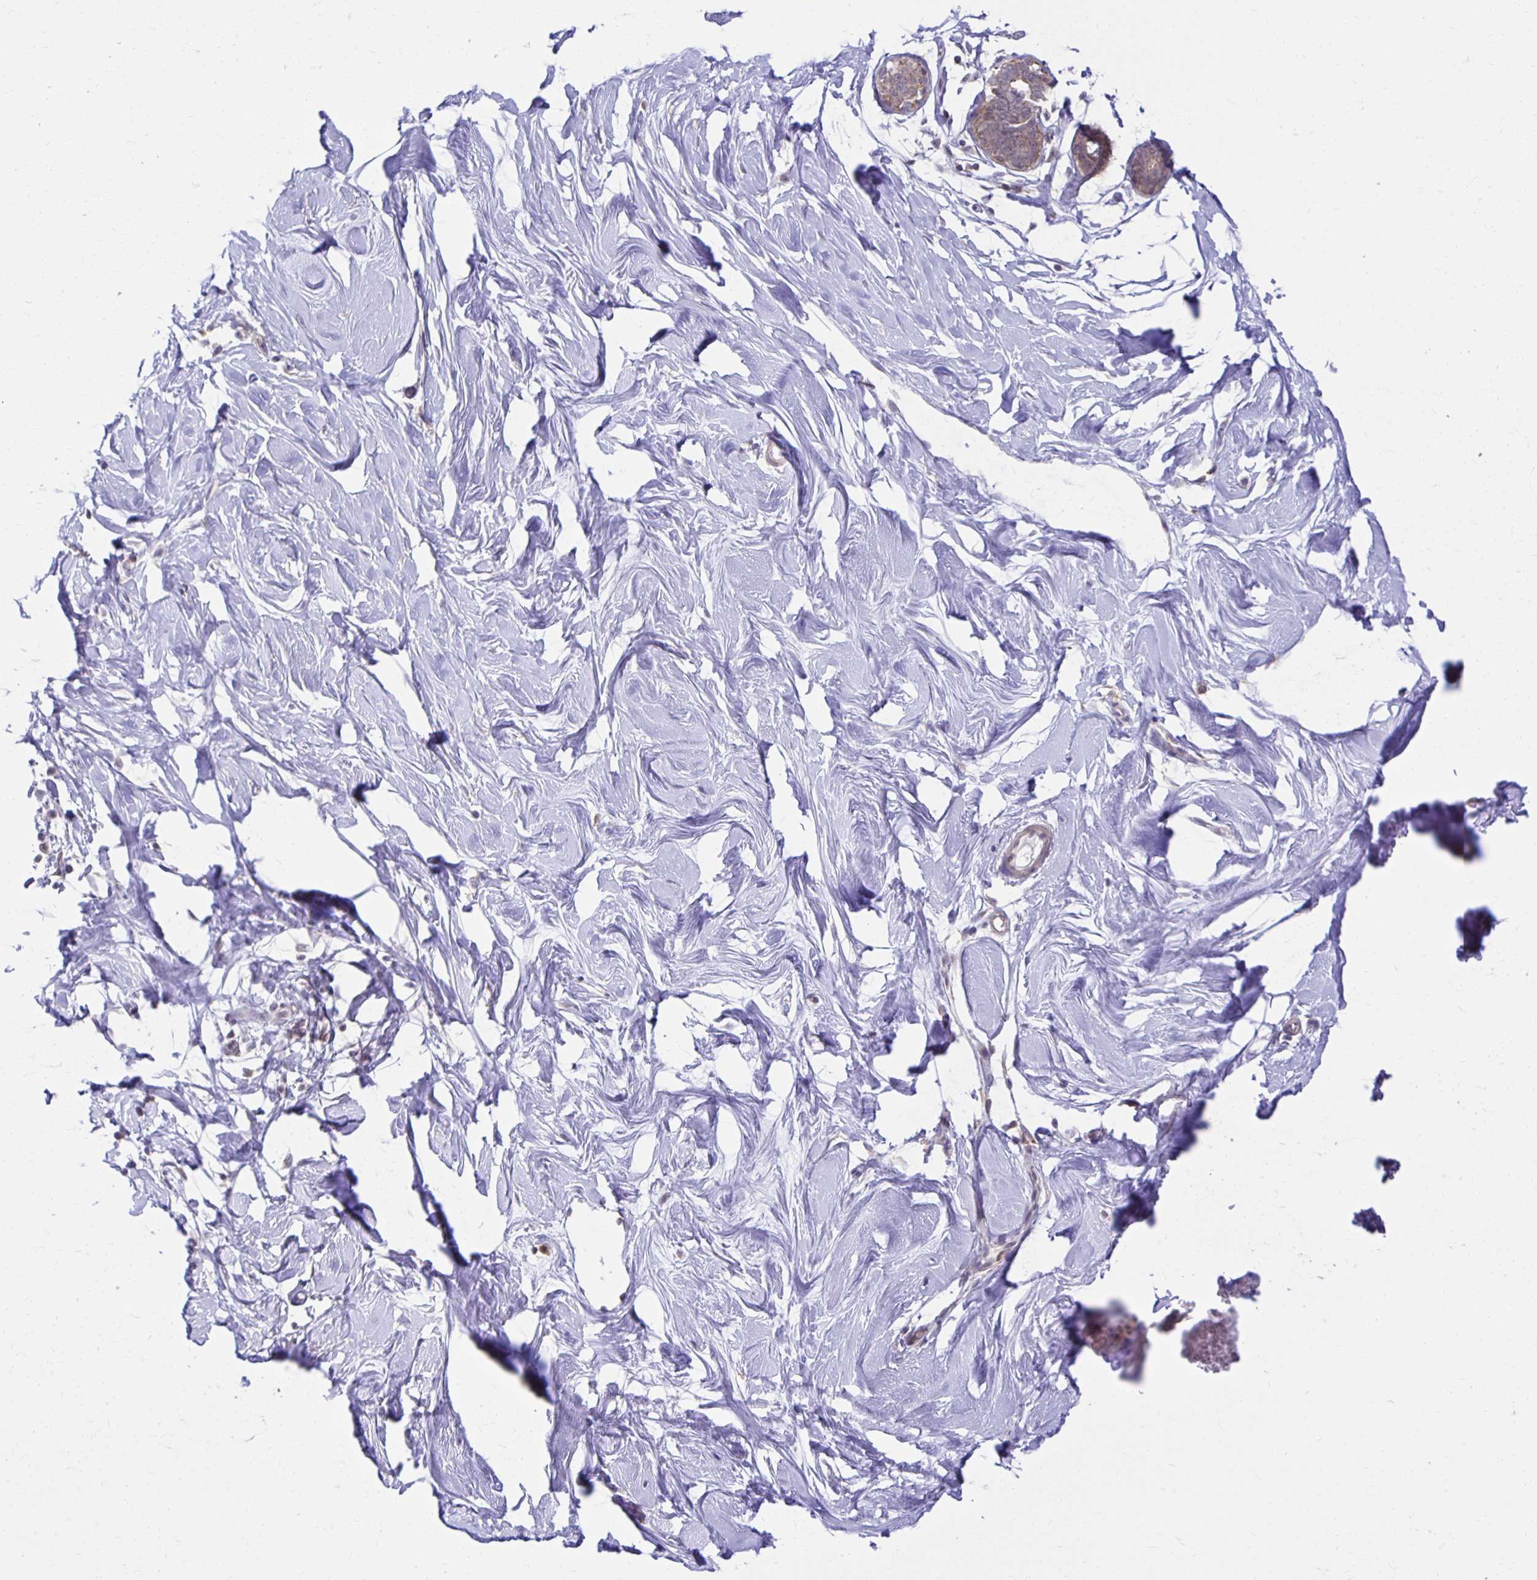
{"staining": {"intensity": "negative", "quantity": "none", "location": "none"}, "tissue": "breast", "cell_type": "Adipocytes", "image_type": "normal", "snomed": [{"axis": "morphology", "description": "Normal tissue, NOS"}, {"axis": "topography", "description": "Breast"}], "caption": "High magnification brightfield microscopy of unremarkable breast stained with DAB (brown) and counterstained with hematoxylin (blue): adipocytes show no significant expression.", "gene": "MIEN1", "patient": {"sex": "female", "age": 27}}